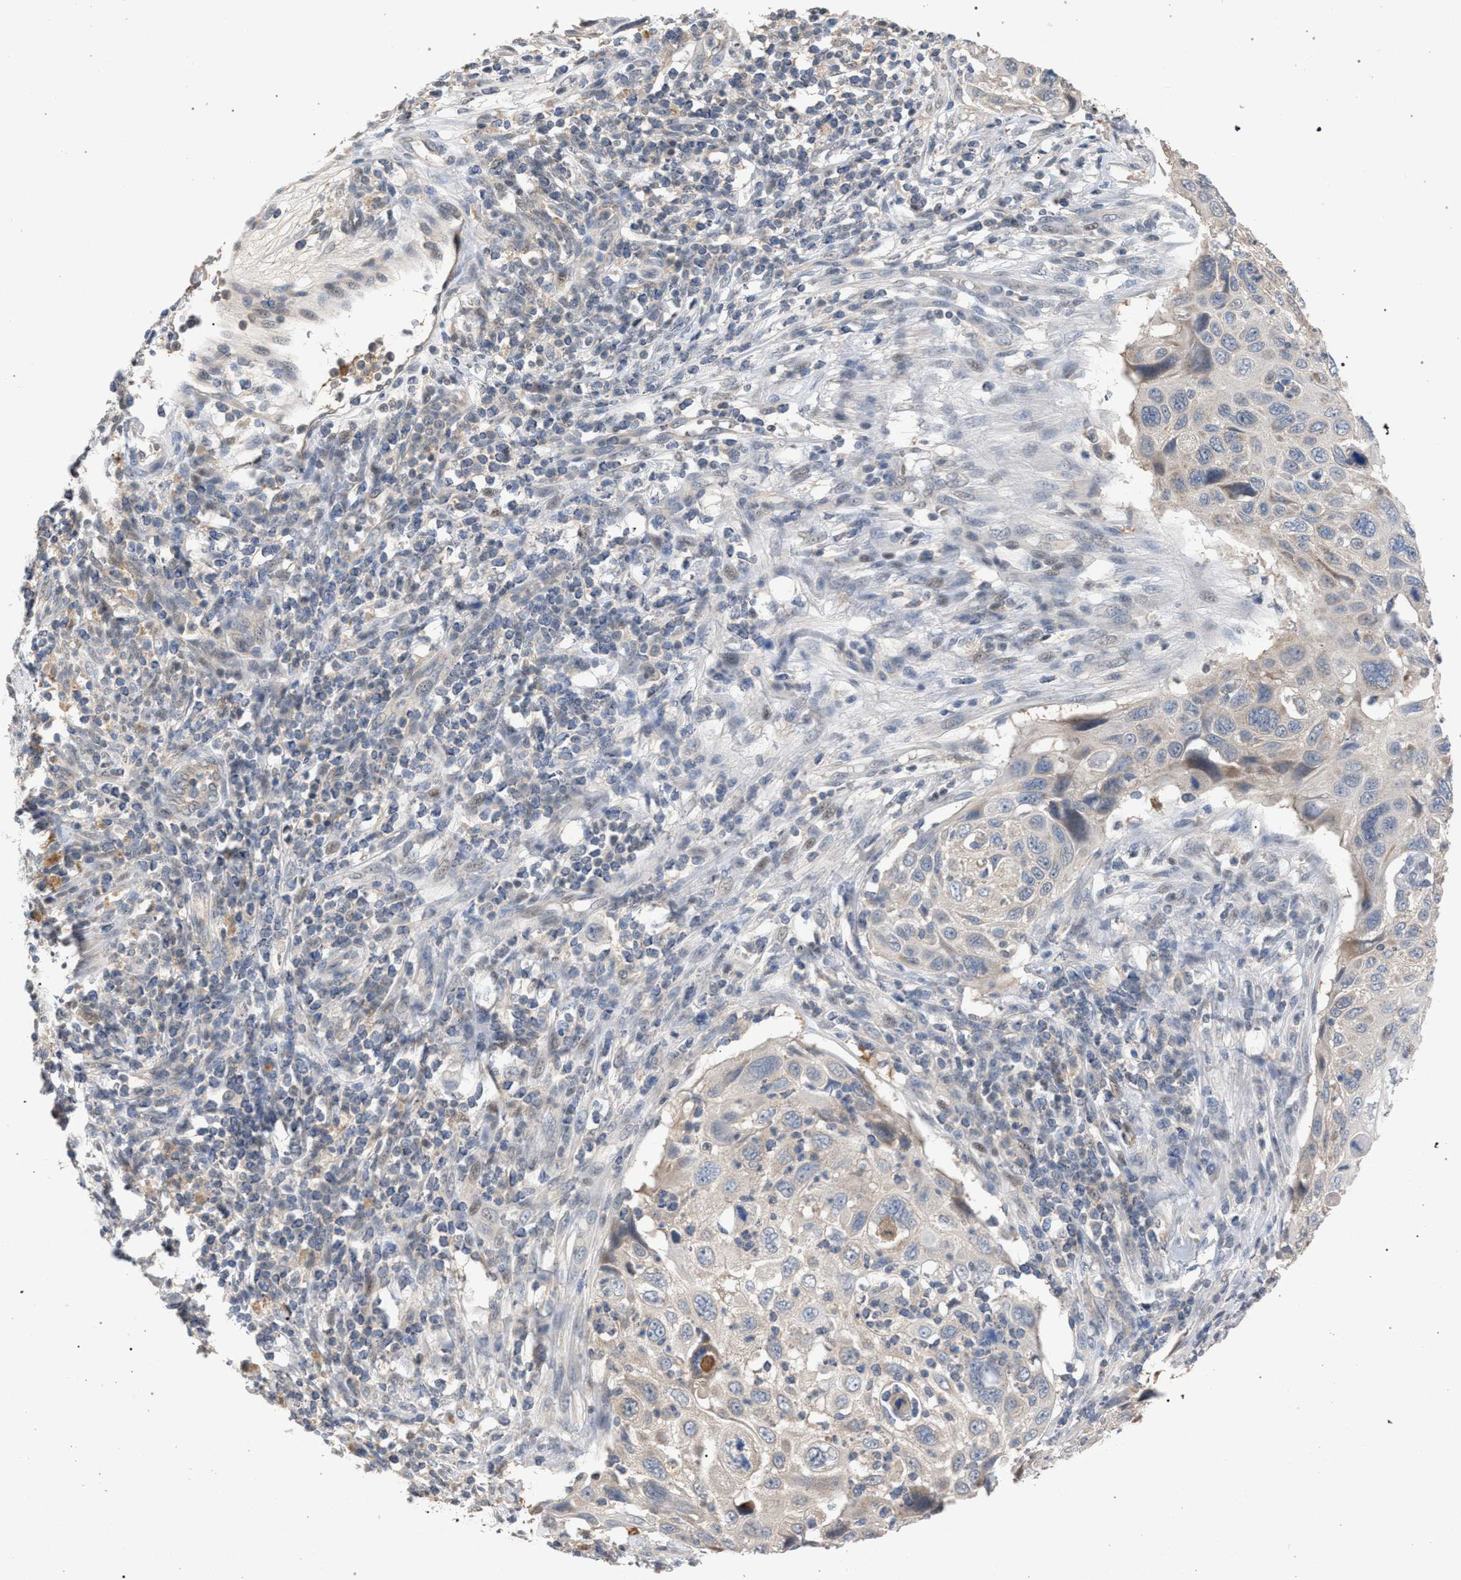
{"staining": {"intensity": "negative", "quantity": "none", "location": "none"}, "tissue": "cervical cancer", "cell_type": "Tumor cells", "image_type": "cancer", "snomed": [{"axis": "morphology", "description": "Squamous cell carcinoma, NOS"}, {"axis": "topography", "description": "Cervix"}], "caption": "Immunohistochemistry (IHC) of cervical cancer reveals no staining in tumor cells.", "gene": "TECPR1", "patient": {"sex": "female", "age": 70}}